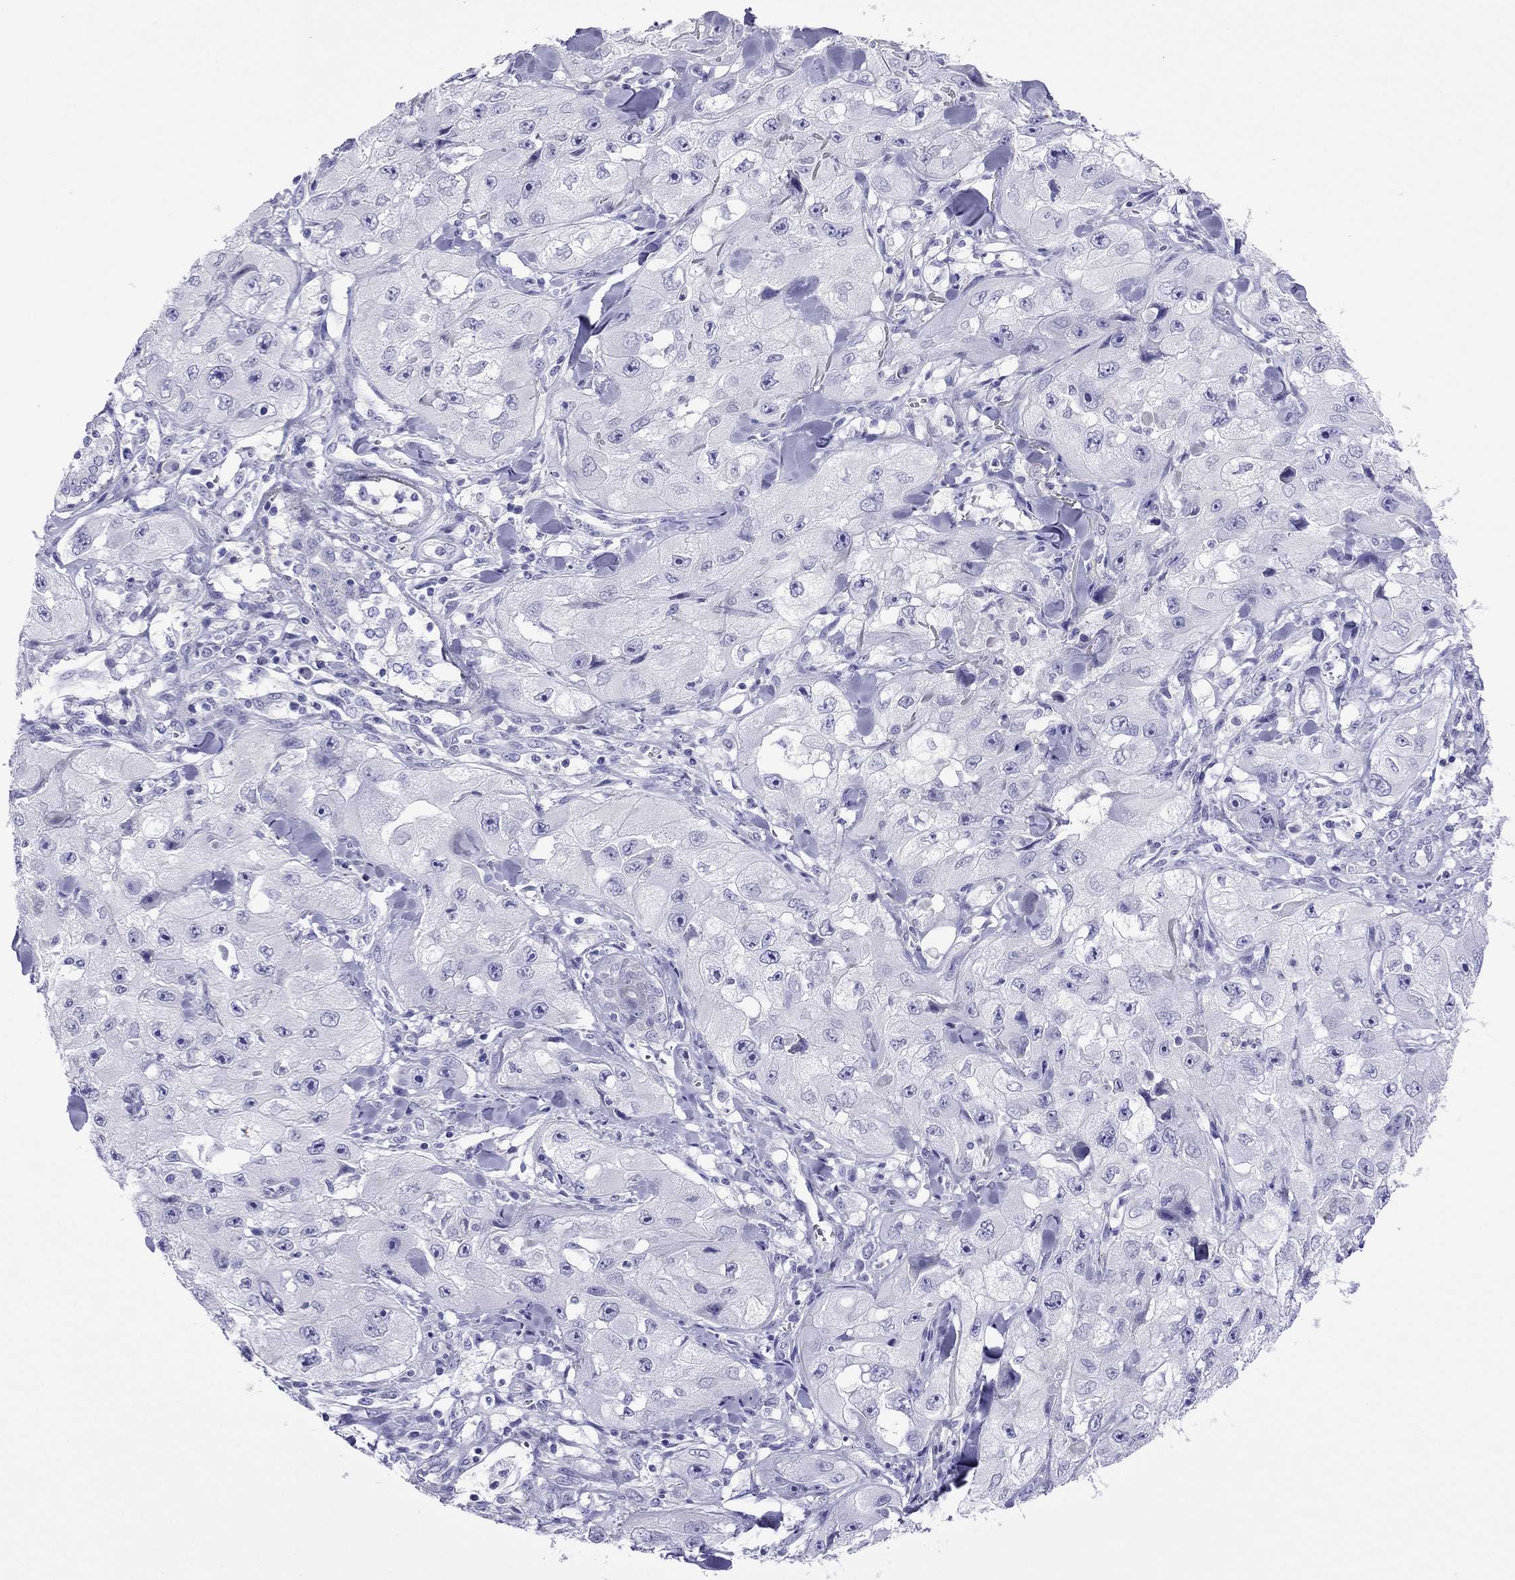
{"staining": {"intensity": "negative", "quantity": "none", "location": "none"}, "tissue": "skin cancer", "cell_type": "Tumor cells", "image_type": "cancer", "snomed": [{"axis": "morphology", "description": "Squamous cell carcinoma, NOS"}, {"axis": "topography", "description": "Skin"}, {"axis": "topography", "description": "Subcutis"}], "caption": "Skin cancer (squamous cell carcinoma) was stained to show a protein in brown. There is no significant staining in tumor cells.", "gene": "PCDHA6", "patient": {"sex": "male", "age": 73}}